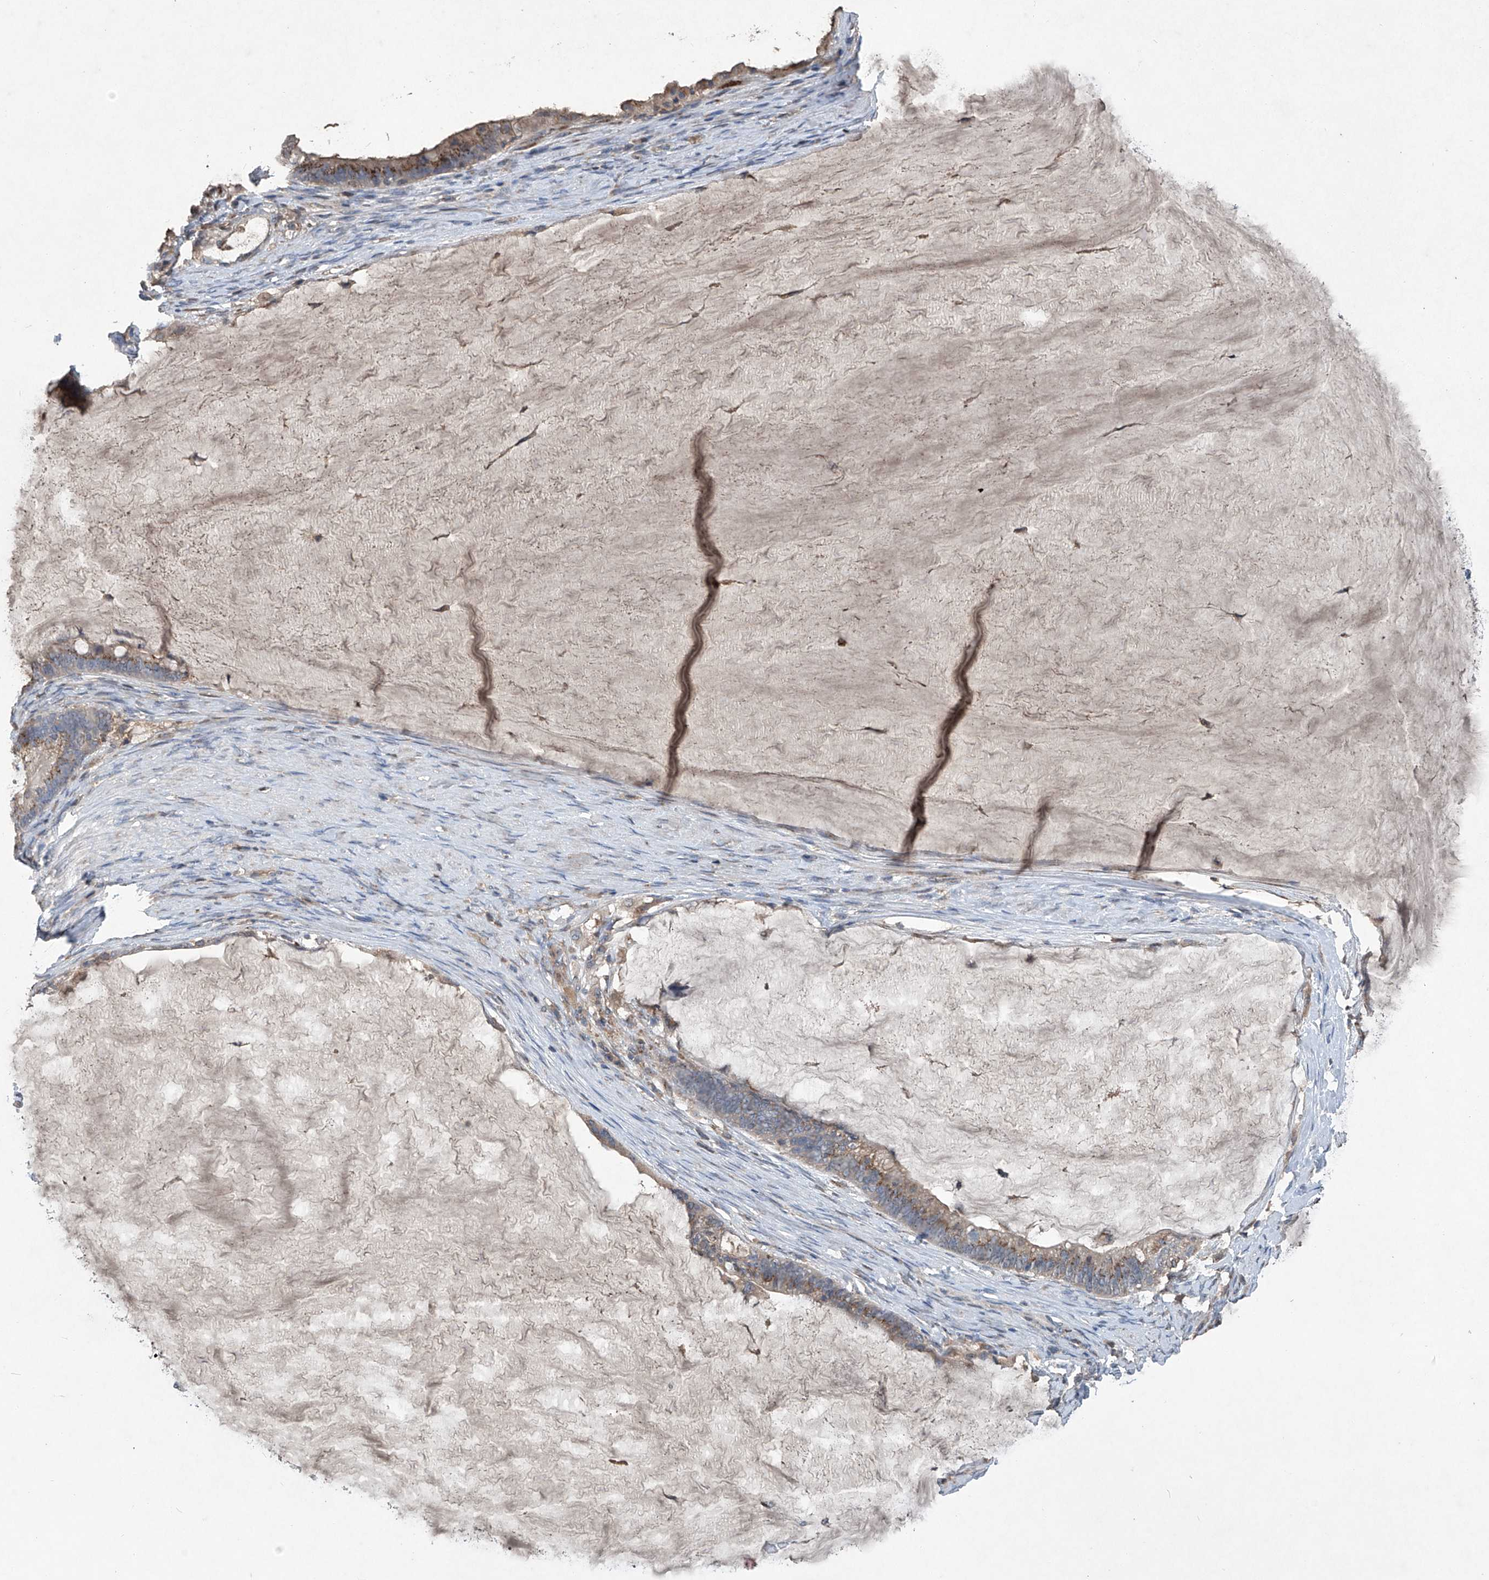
{"staining": {"intensity": "weak", "quantity": ">75%", "location": "cytoplasmic/membranous"}, "tissue": "ovarian cancer", "cell_type": "Tumor cells", "image_type": "cancer", "snomed": [{"axis": "morphology", "description": "Cystadenocarcinoma, mucinous, NOS"}, {"axis": "topography", "description": "Ovary"}], "caption": "Brown immunohistochemical staining in human mucinous cystadenocarcinoma (ovarian) reveals weak cytoplasmic/membranous expression in about >75% of tumor cells. The protein is shown in brown color, while the nuclei are stained blue.", "gene": "PCSK5", "patient": {"sex": "female", "age": 61}}